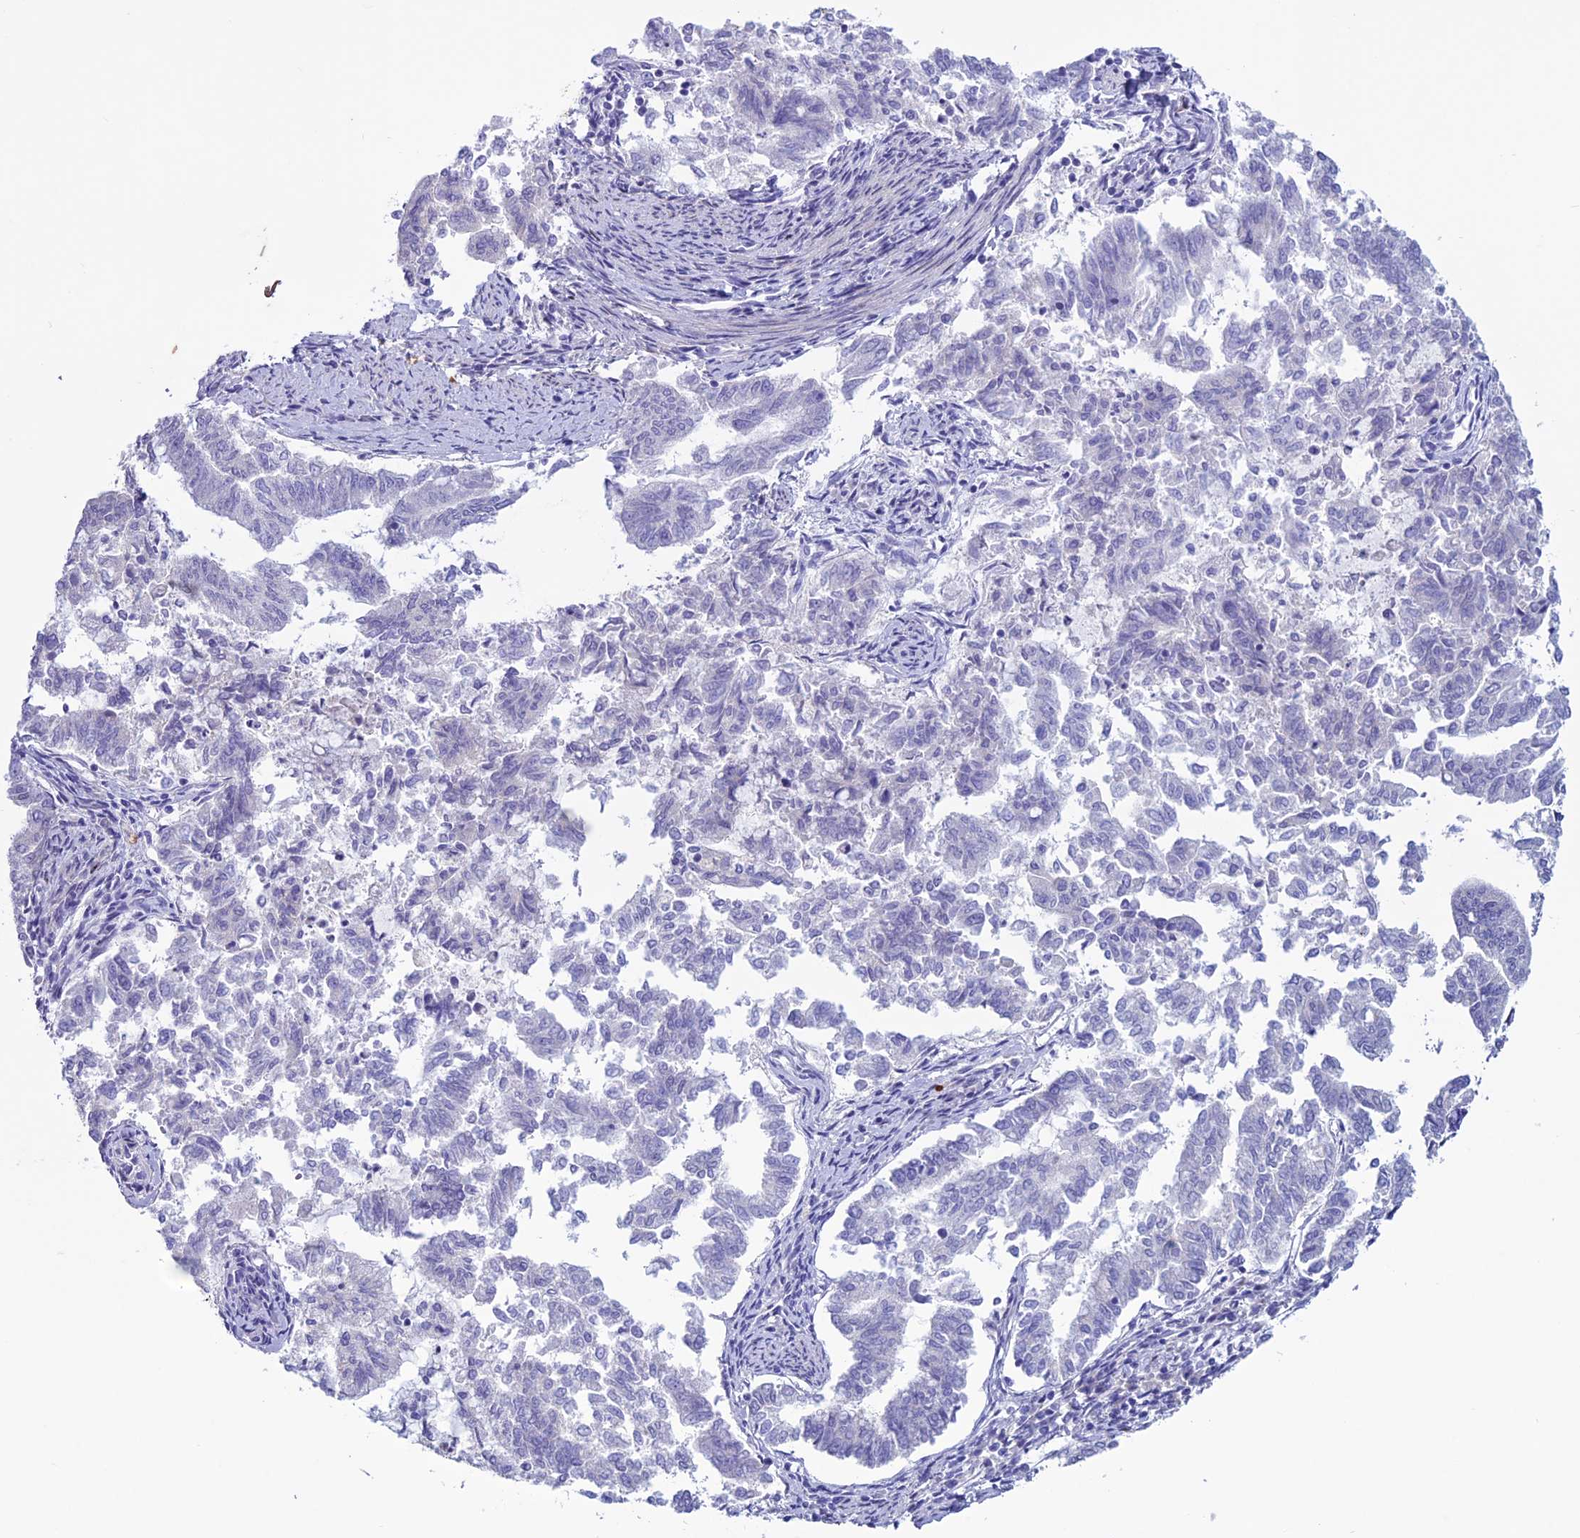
{"staining": {"intensity": "negative", "quantity": "none", "location": "none"}, "tissue": "endometrial cancer", "cell_type": "Tumor cells", "image_type": "cancer", "snomed": [{"axis": "morphology", "description": "Adenocarcinoma, NOS"}, {"axis": "topography", "description": "Endometrium"}], "caption": "Endometrial adenocarcinoma stained for a protein using immunohistochemistry (IHC) demonstrates no positivity tumor cells.", "gene": "CLEC2L", "patient": {"sex": "female", "age": 79}}